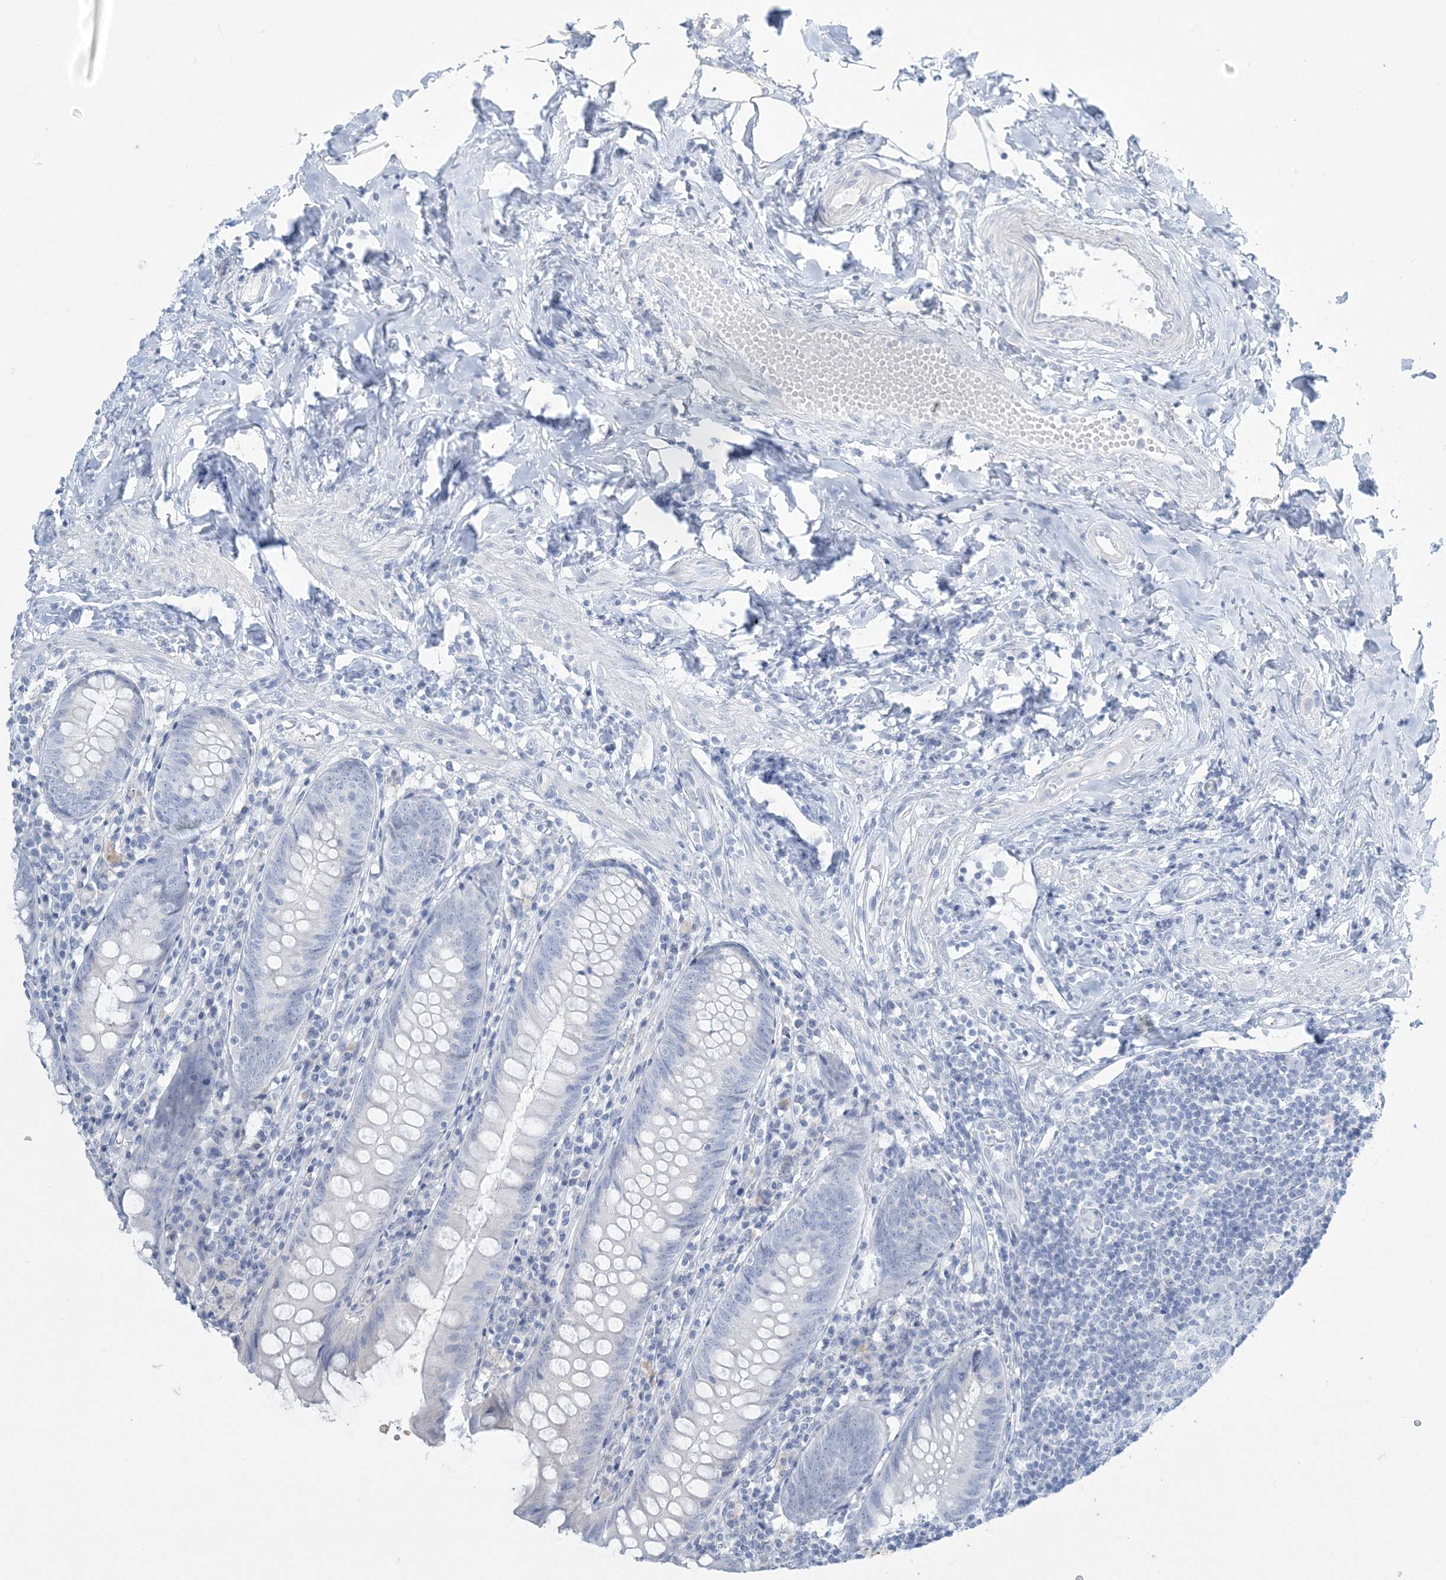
{"staining": {"intensity": "negative", "quantity": "none", "location": "none"}, "tissue": "appendix", "cell_type": "Glandular cells", "image_type": "normal", "snomed": [{"axis": "morphology", "description": "Normal tissue, NOS"}, {"axis": "topography", "description": "Appendix"}], "caption": "Histopathology image shows no protein positivity in glandular cells of benign appendix.", "gene": "AGXT", "patient": {"sex": "female", "age": 54}}